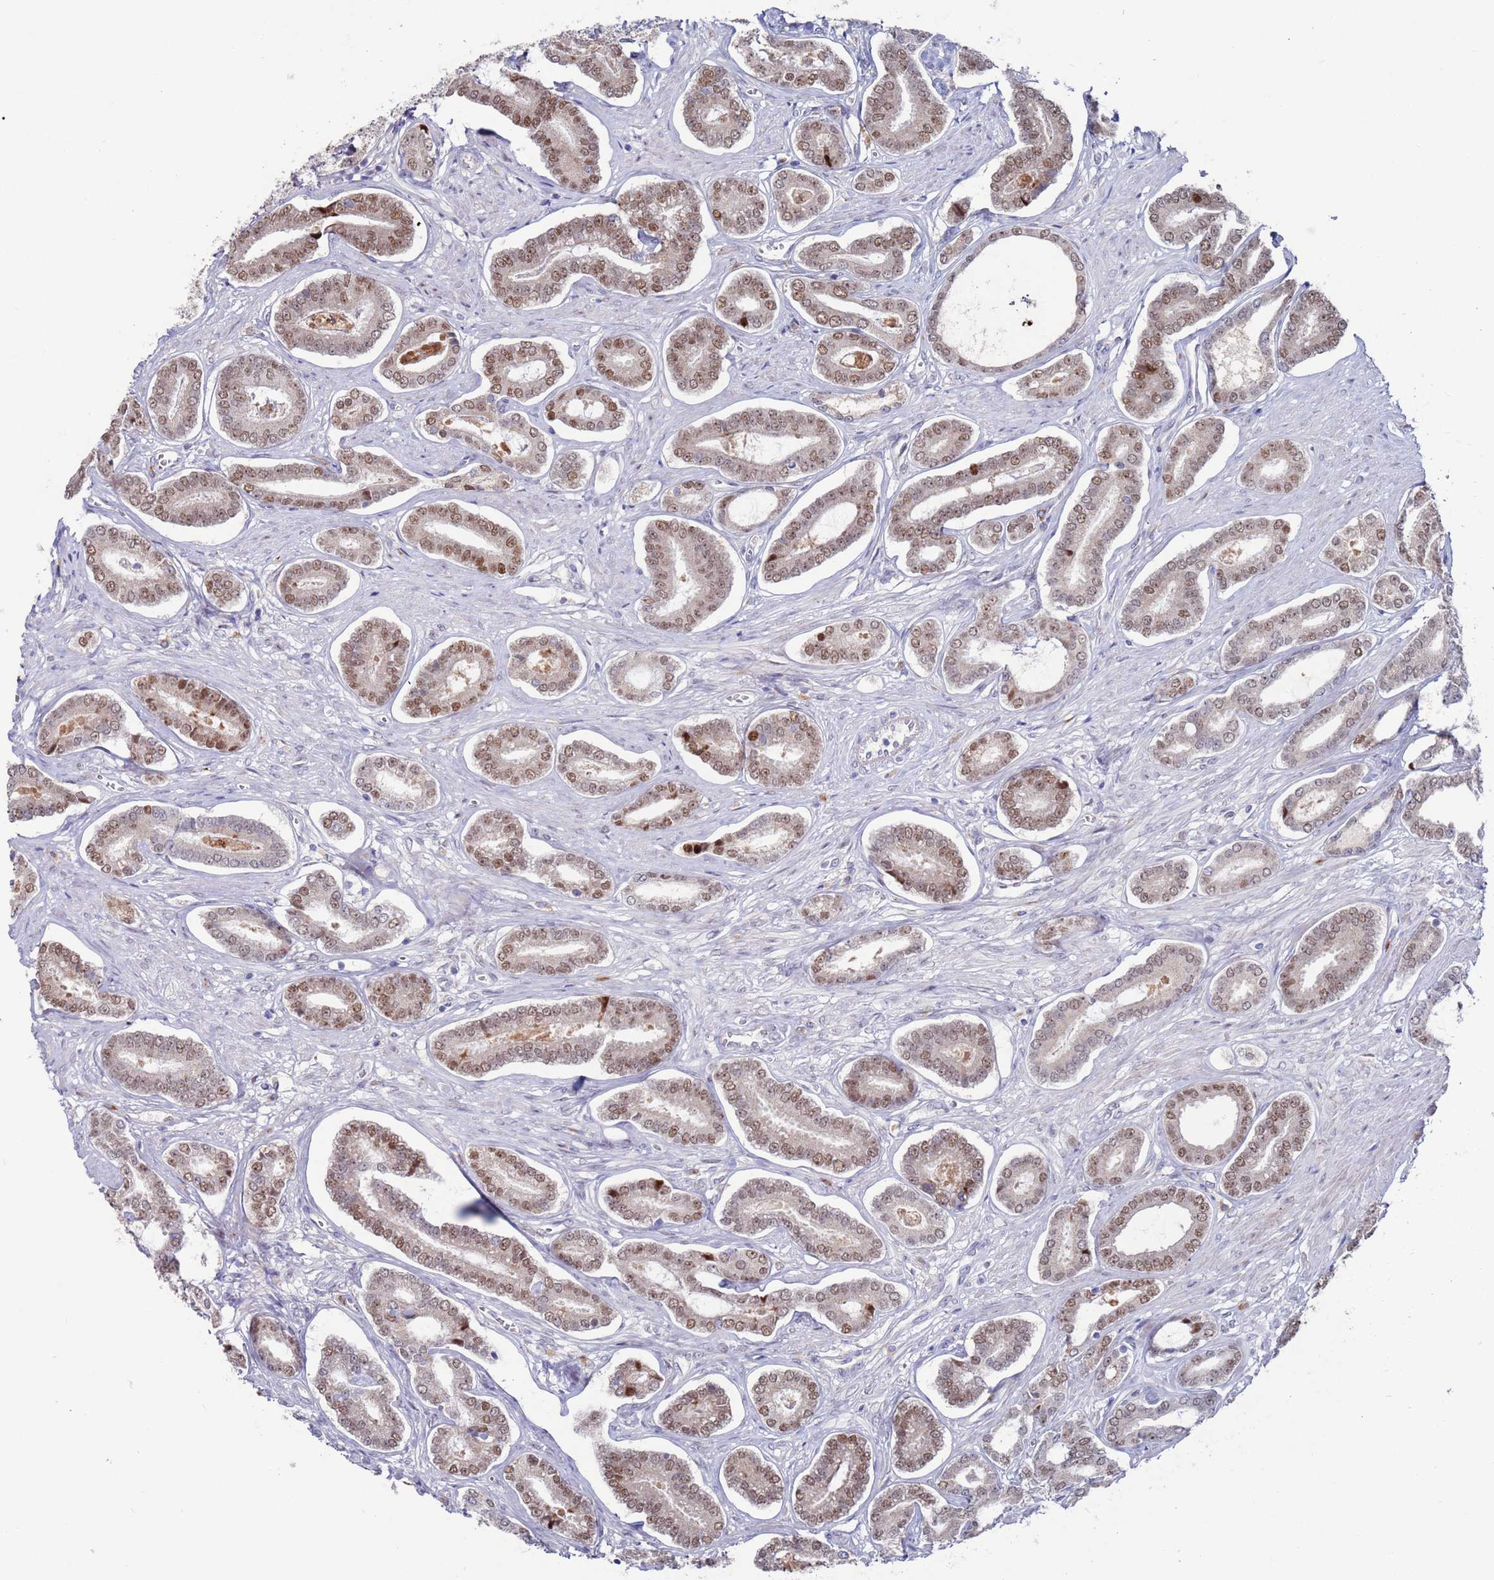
{"staining": {"intensity": "moderate", "quantity": ">75%", "location": "nuclear"}, "tissue": "prostate cancer", "cell_type": "Tumor cells", "image_type": "cancer", "snomed": [{"axis": "morphology", "description": "Adenocarcinoma, NOS"}, {"axis": "topography", "description": "Prostate and seminal vesicle, NOS"}], "caption": "This micrograph exhibits prostate adenocarcinoma stained with immunohistochemistry to label a protein in brown. The nuclear of tumor cells show moderate positivity for the protein. Nuclei are counter-stained blue.", "gene": "FBXO27", "patient": {"sex": "male", "age": 76}}